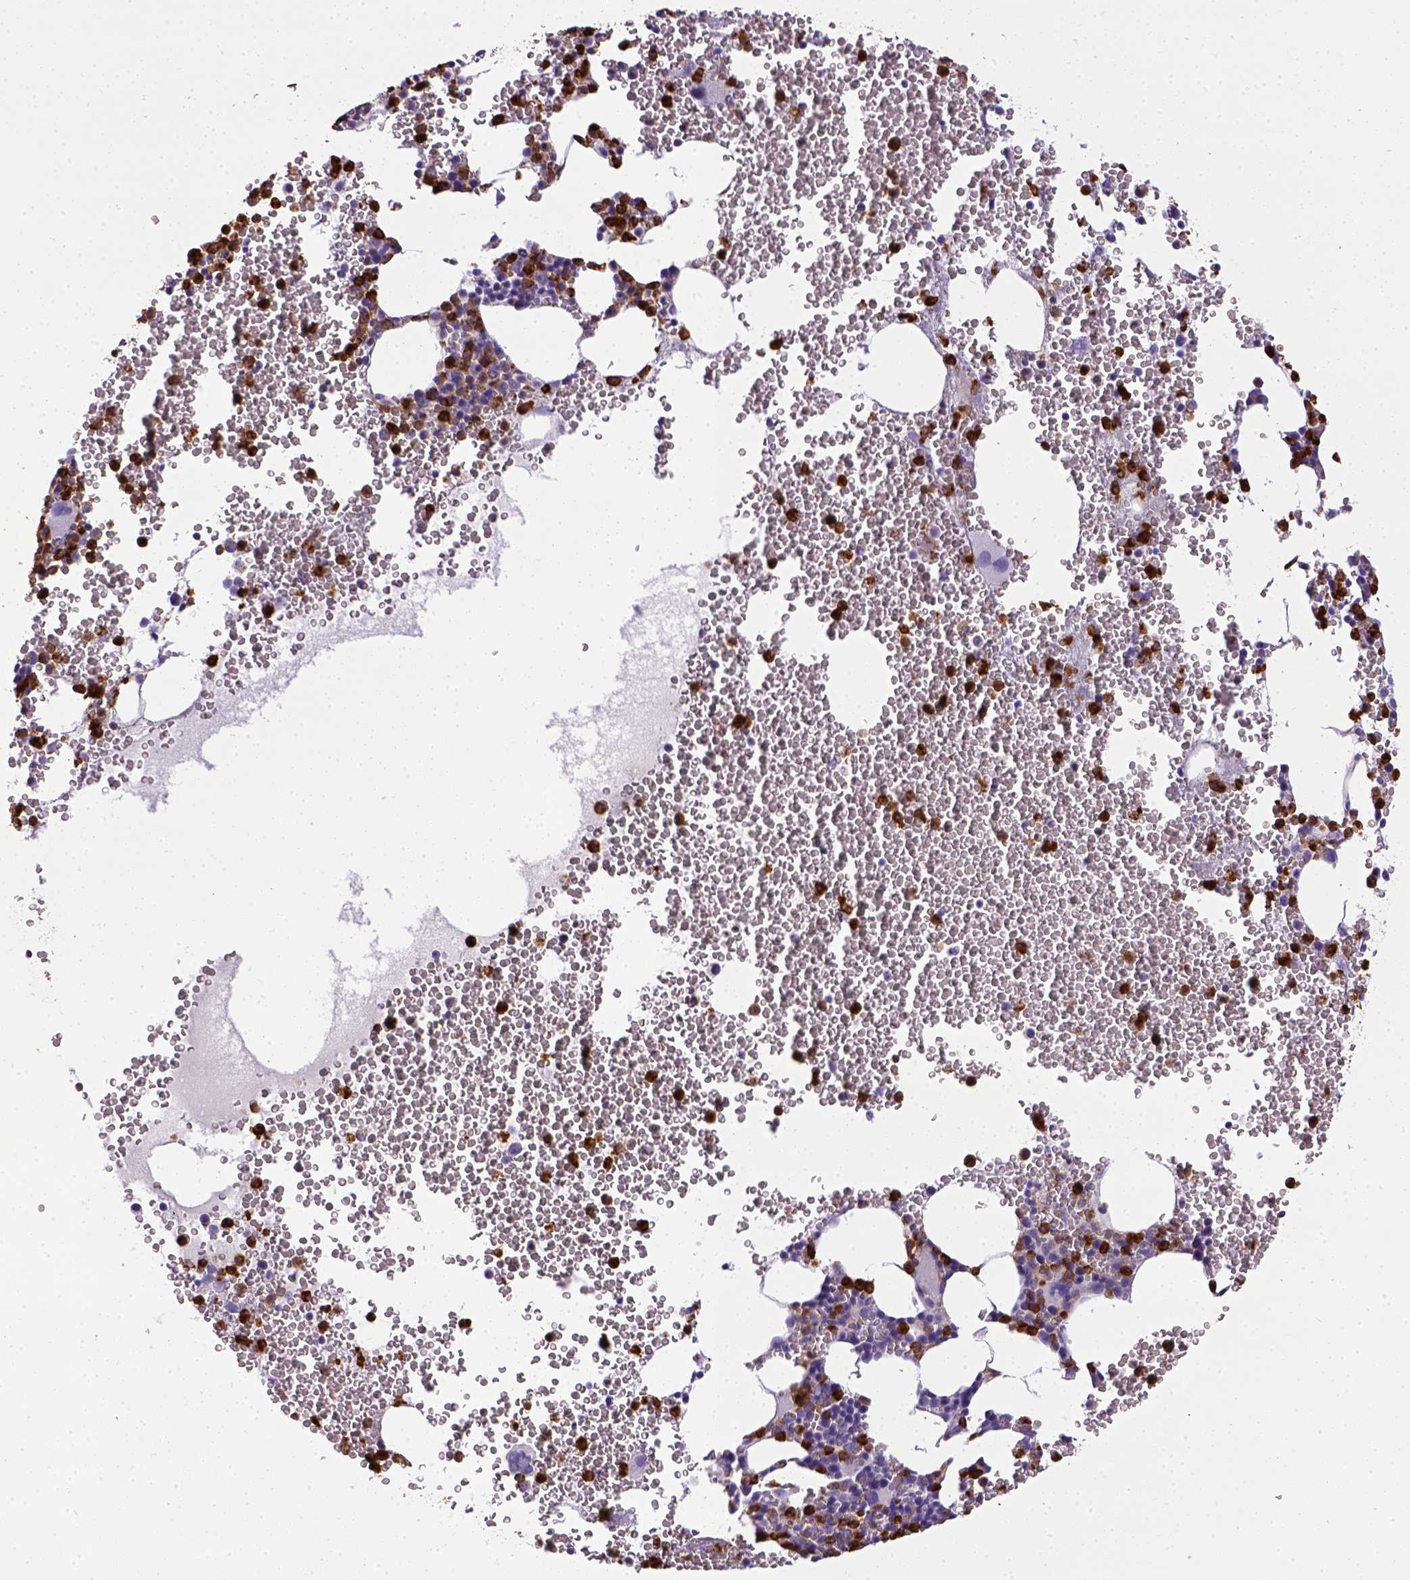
{"staining": {"intensity": "strong", "quantity": "25%-75%", "location": "cytoplasmic/membranous"}, "tissue": "bone marrow", "cell_type": "Hematopoietic cells", "image_type": "normal", "snomed": [{"axis": "morphology", "description": "Normal tissue, NOS"}, {"axis": "topography", "description": "Bone marrow"}], "caption": "A brown stain highlights strong cytoplasmic/membranous positivity of a protein in hematopoietic cells of benign bone marrow. (IHC, brightfield microscopy, high magnification).", "gene": "ITGAM", "patient": {"sex": "male", "age": 82}}